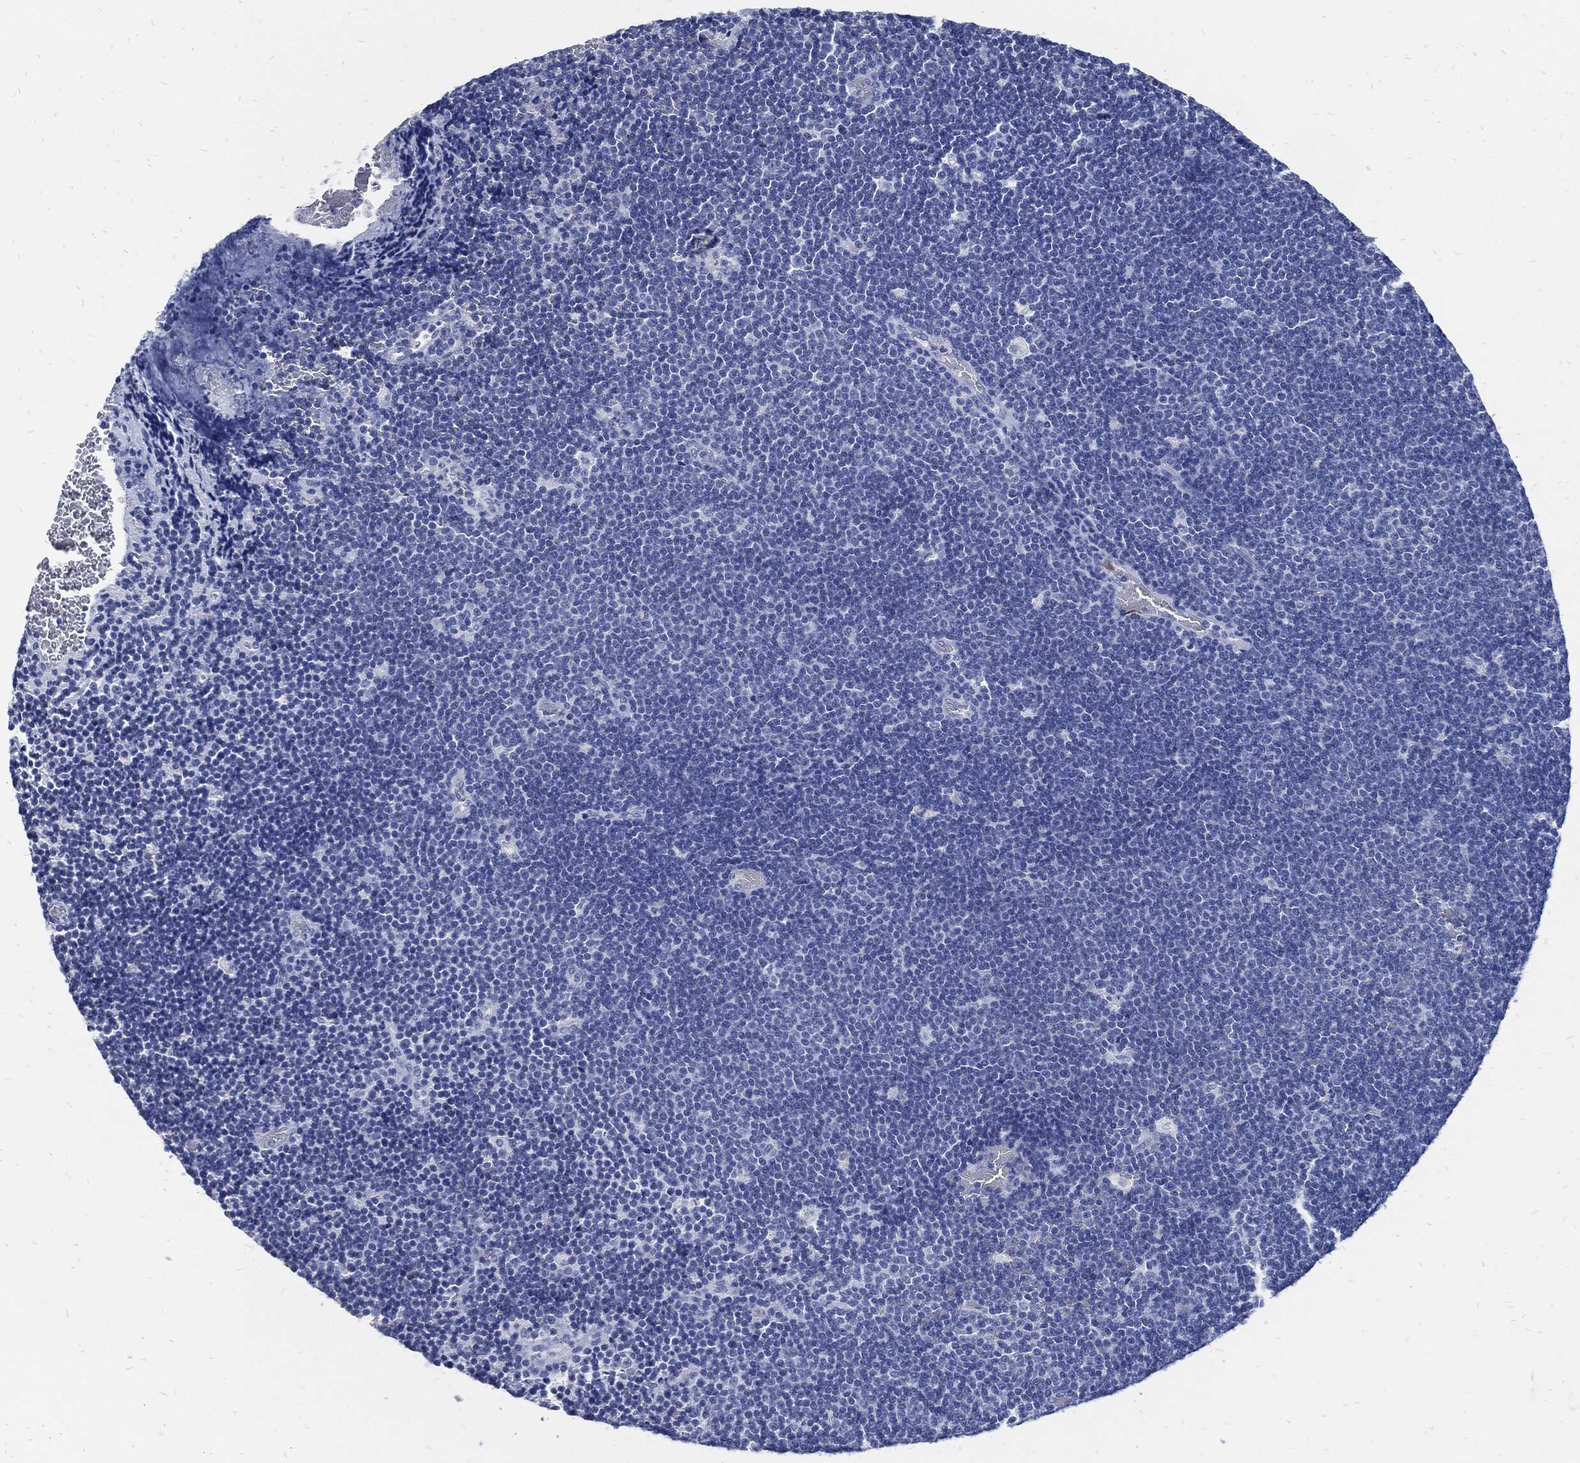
{"staining": {"intensity": "negative", "quantity": "none", "location": "none"}, "tissue": "lymphoma", "cell_type": "Tumor cells", "image_type": "cancer", "snomed": [{"axis": "morphology", "description": "Malignant lymphoma, non-Hodgkin's type, Low grade"}, {"axis": "topography", "description": "Brain"}], "caption": "A photomicrograph of human malignant lymphoma, non-Hodgkin's type (low-grade) is negative for staining in tumor cells.", "gene": "FABP4", "patient": {"sex": "female", "age": 66}}